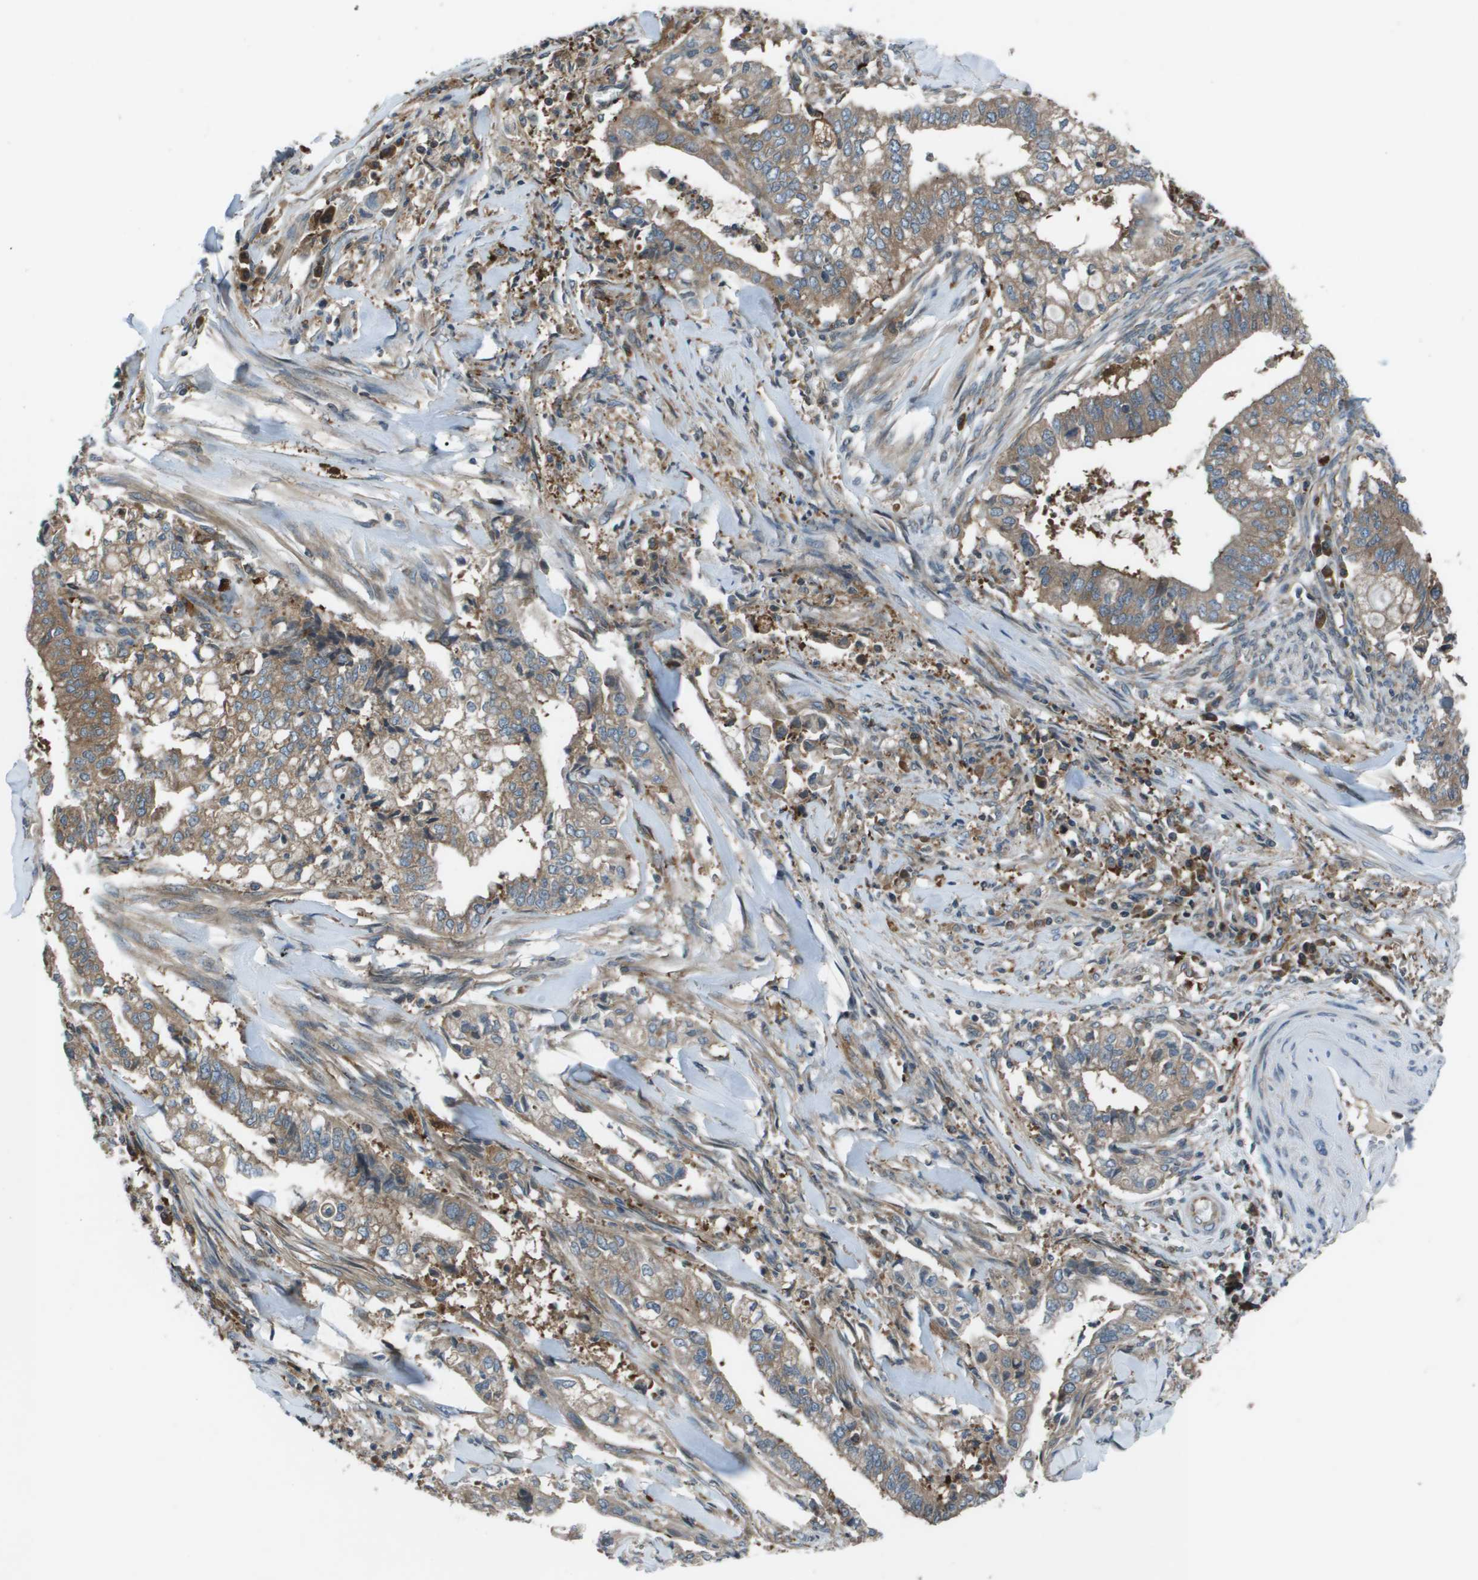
{"staining": {"intensity": "moderate", "quantity": ">75%", "location": "cytoplasmic/membranous"}, "tissue": "cervical cancer", "cell_type": "Tumor cells", "image_type": "cancer", "snomed": [{"axis": "morphology", "description": "Adenocarcinoma, NOS"}, {"axis": "topography", "description": "Cervix"}], "caption": "Cervical adenocarcinoma stained with immunohistochemistry displays moderate cytoplasmic/membranous expression in approximately >75% of tumor cells.", "gene": "EIF3B", "patient": {"sex": "female", "age": 44}}